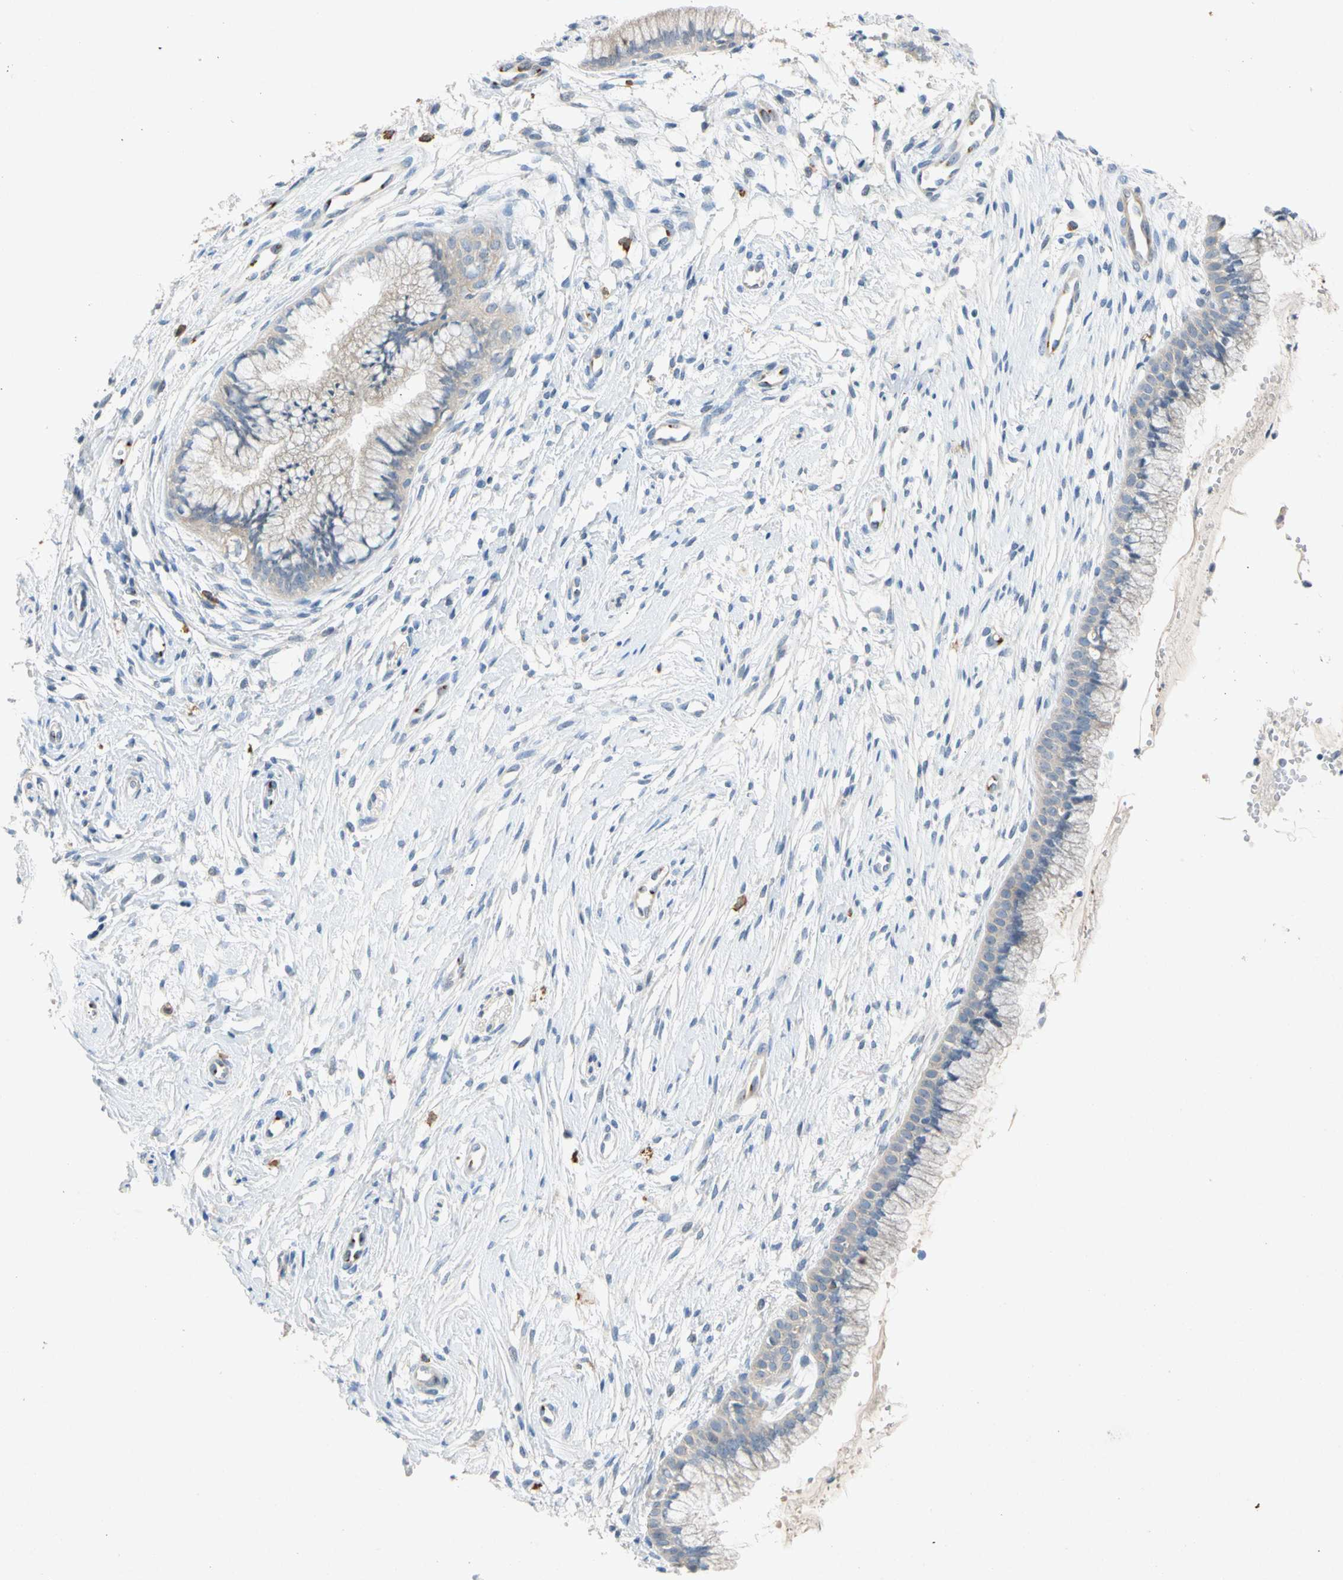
{"staining": {"intensity": "weak", "quantity": "25%-75%", "location": "cytoplasmic/membranous"}, "tissue": "cervix", "cell_type": "Glandular cells", "image_type": "normal", "snomed": [{"axis": "morphology", "description": "Normal tissue, NOS"}, {"axis": "topography", "description": "Cervix"}], "caption": "Brown immunohistochemical staining in benign cervix displays weak cytoplasmic/membranous positivity in about 25%-75% of glandular cells. (brown staining indicates protein expression, while blue staining denotes nuclei).", "gene": "GASK1B", "patient": {"sex": "female", "age": 39}}